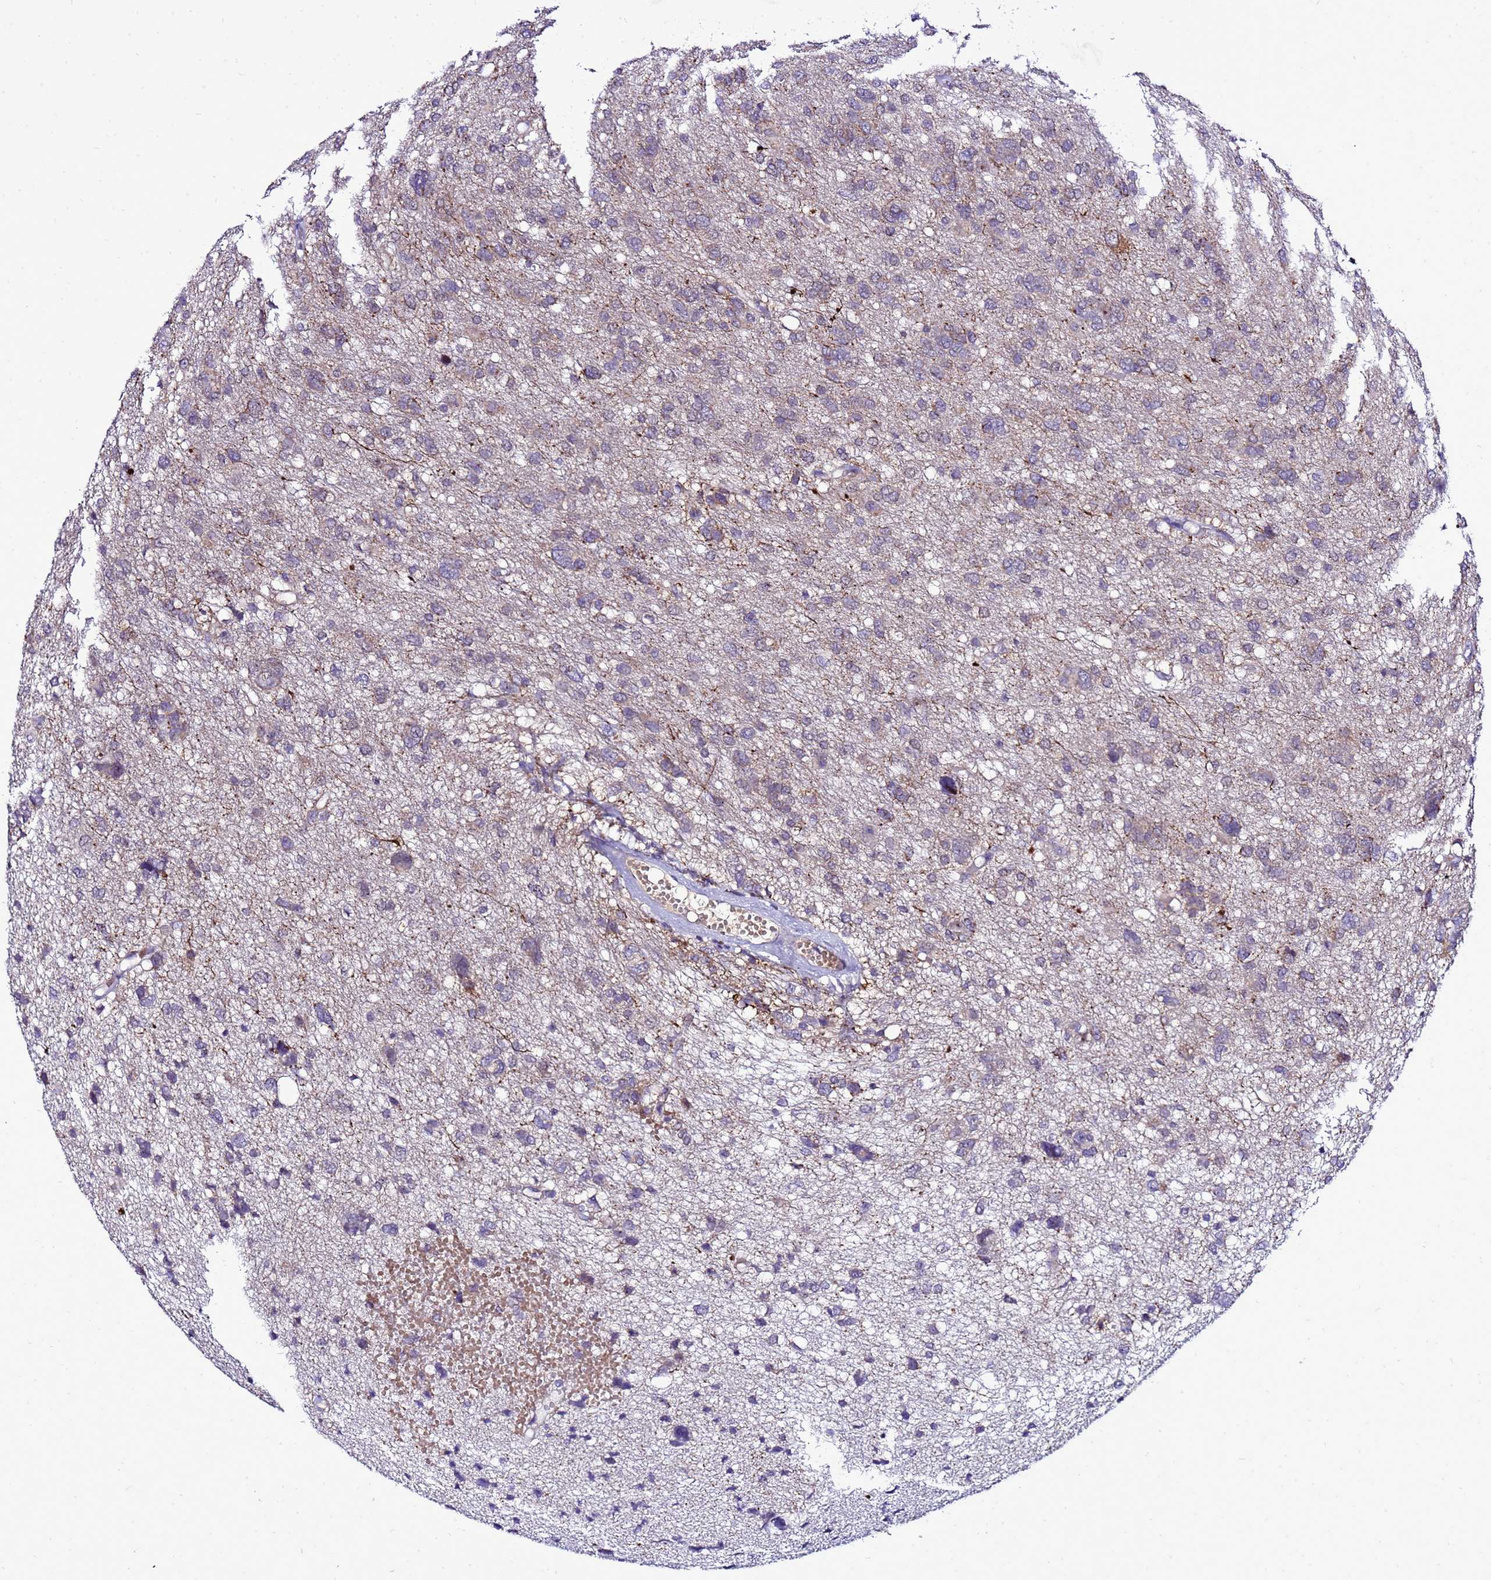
{"staining": {"intensity": "weak", "quantity": "<25%", "location": "cytoplasmic/membranous"}, "tissue": "glioma", "cell_type": "Tumor cells", "image_type": "cancer", "snomed": [{"axis": "morphology", "description": "Glioma, malignant, High grade"}, {"axis": "topography", "description": "Brain"}], "caption": "This photomicrograph is of high-grade glioma (malignant) stained with immunohistochemistry (IHC) to label a protein in brown with the nuclei are counter-stained blue. There is no positivity in tumor cells.", "gene": "C19orf47", "patient": {"sex": "female", "age": 59}}